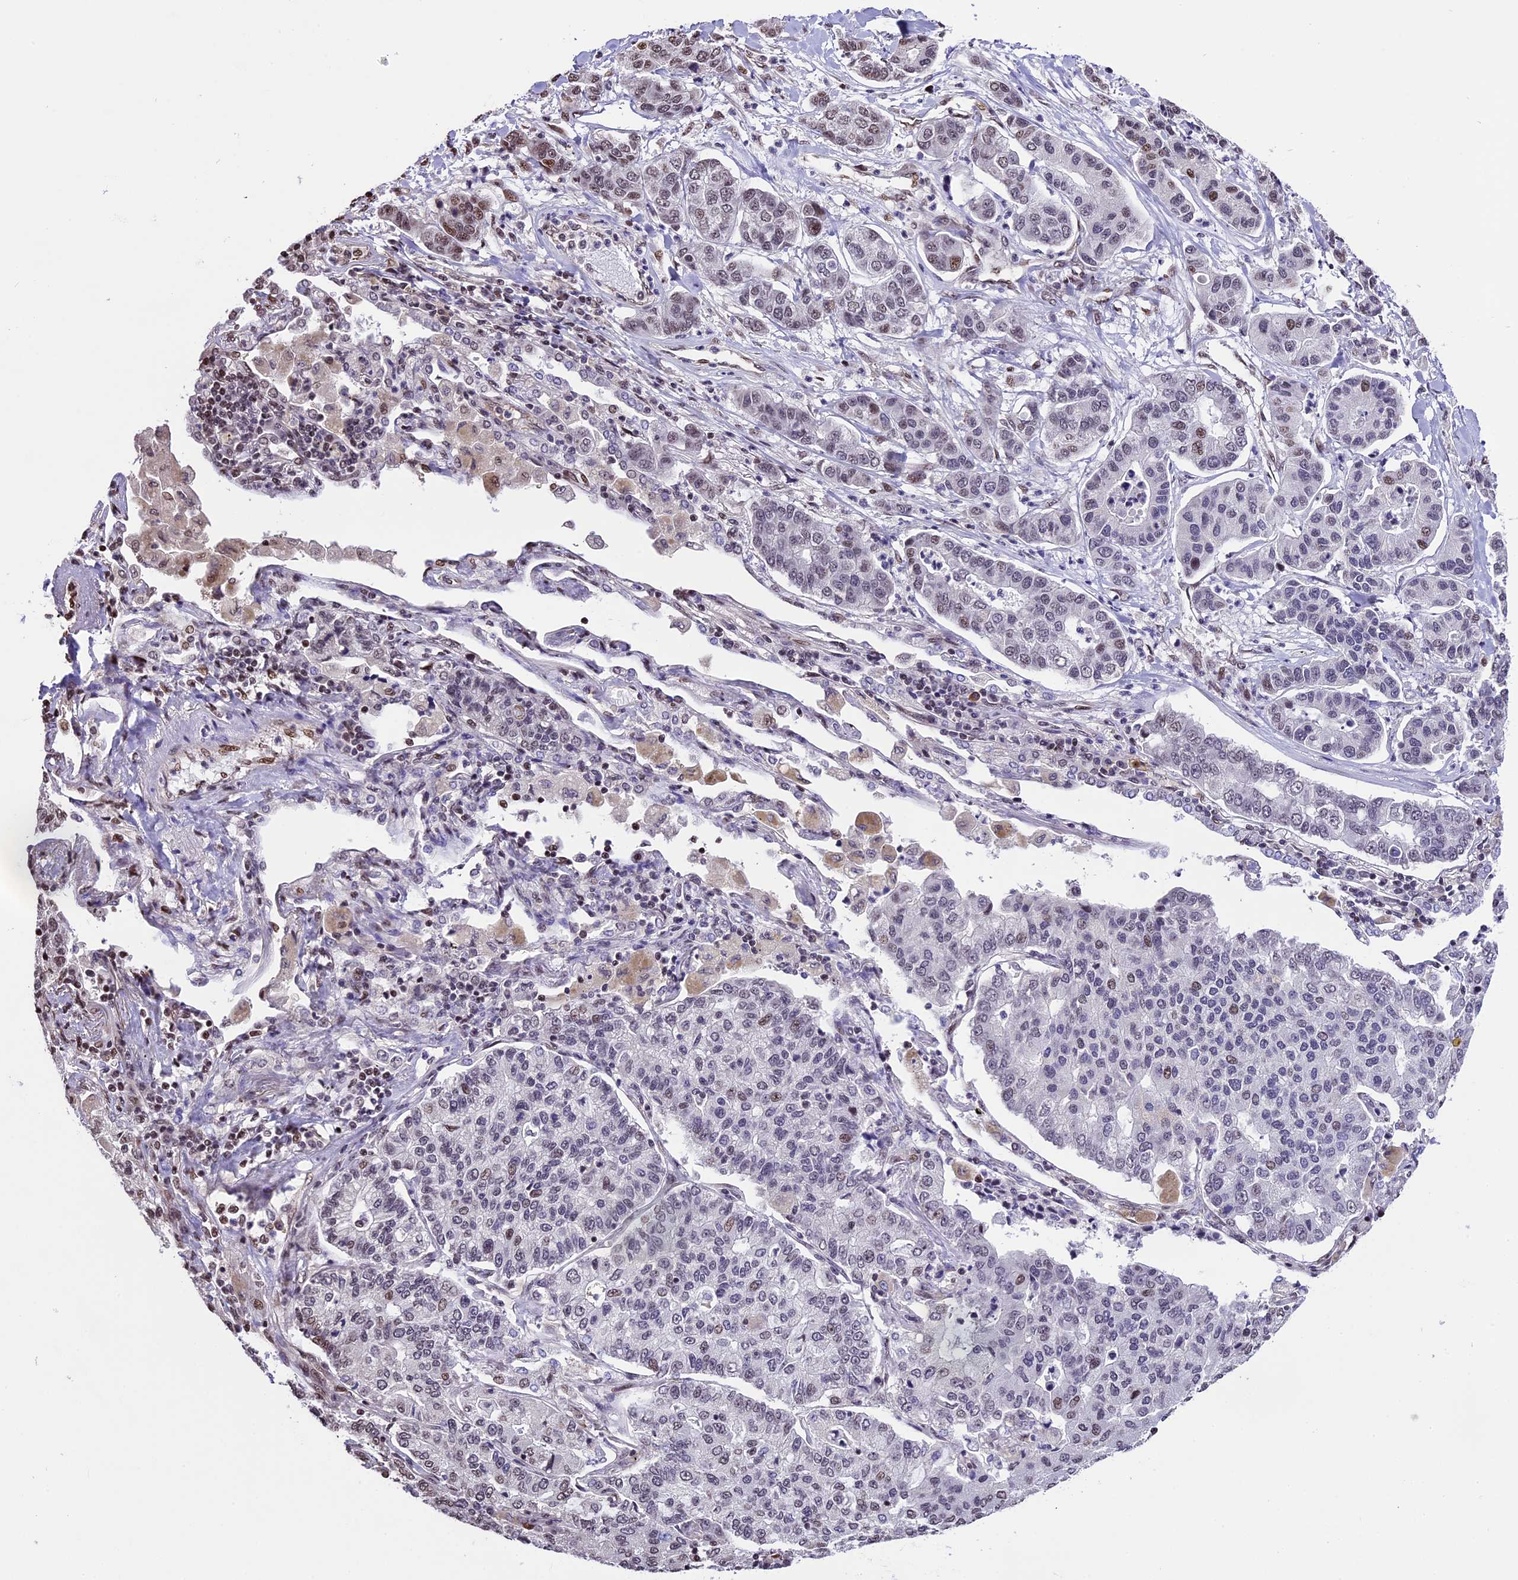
{"staining": {"intensity": "weak", "quantity": "<25%", "location": "nuclear"}, "tissue": "lung cancer", "cell_type": "Tumor cells", "image_type": "cancer", "snomed": [{"axis": "morphology", "description": "Adenocarcinoma, NOS"}, {"axis": "topography", "description": "Lung"}], "caption": "This is an immunohistochemistry micrograph of lung cancer. There is no staining in tumor cells.", "gene": "POLR3E", "patient": {"sex": "male", "age": 49}}